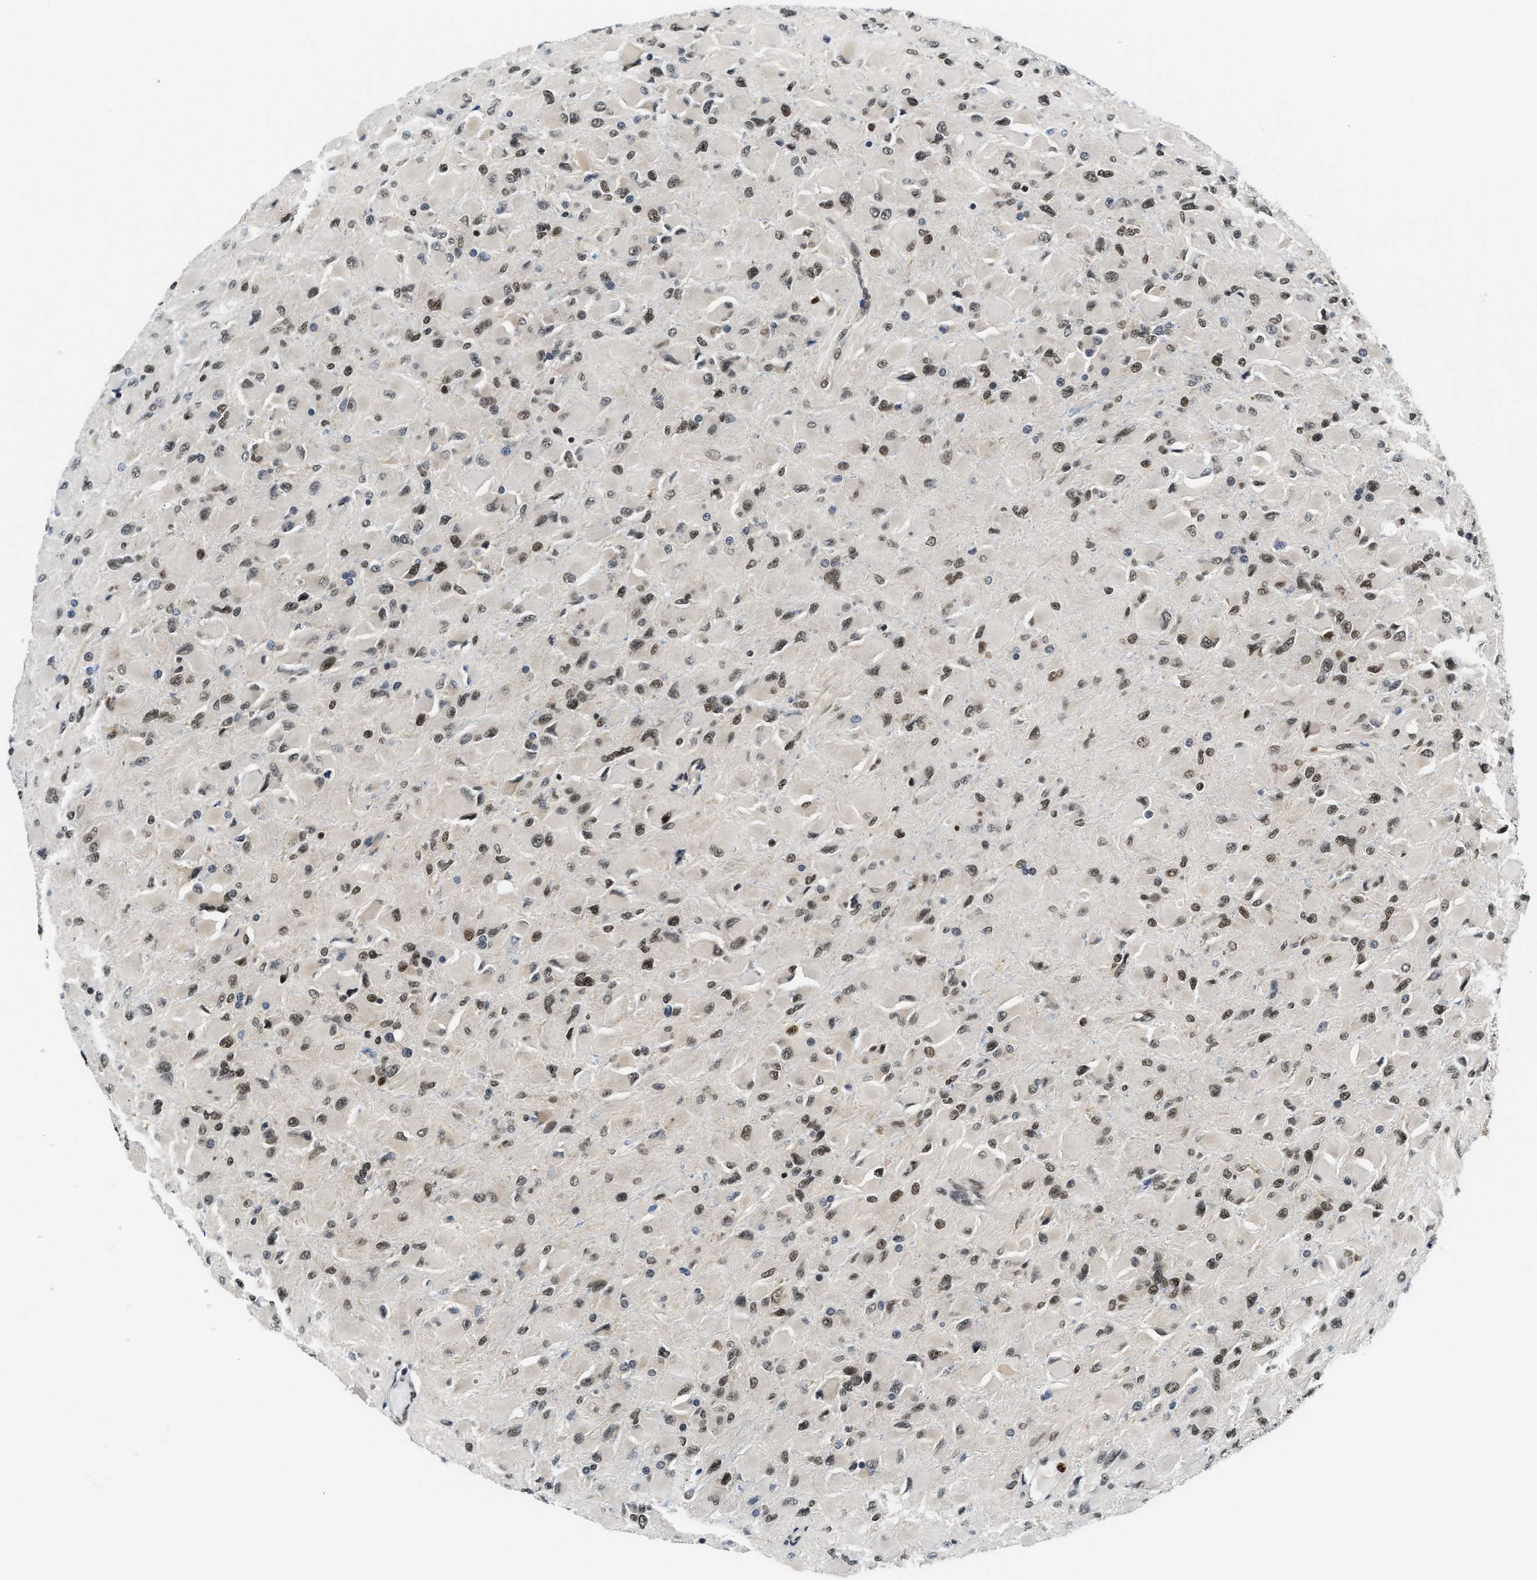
{"staining": {"intensity": "moderate", "quantity": ">75%", "location": "nuclear"}, "tissue": "glioma", "cell_type": "Tumor cells", "image_type": "cancer", "snomed": [{"axis": "morphology", "description": "Glioma, malignant, High grade"}, {"axis": "topography", "description": "Cerebral cortex"}], "caption": "Protein expression analysis of human glioma reveals moderate nuclear expression in about >75% of tumor cells.", "gene": "CCNDBP1", "patient": {"sex": "female", "age": 36}}